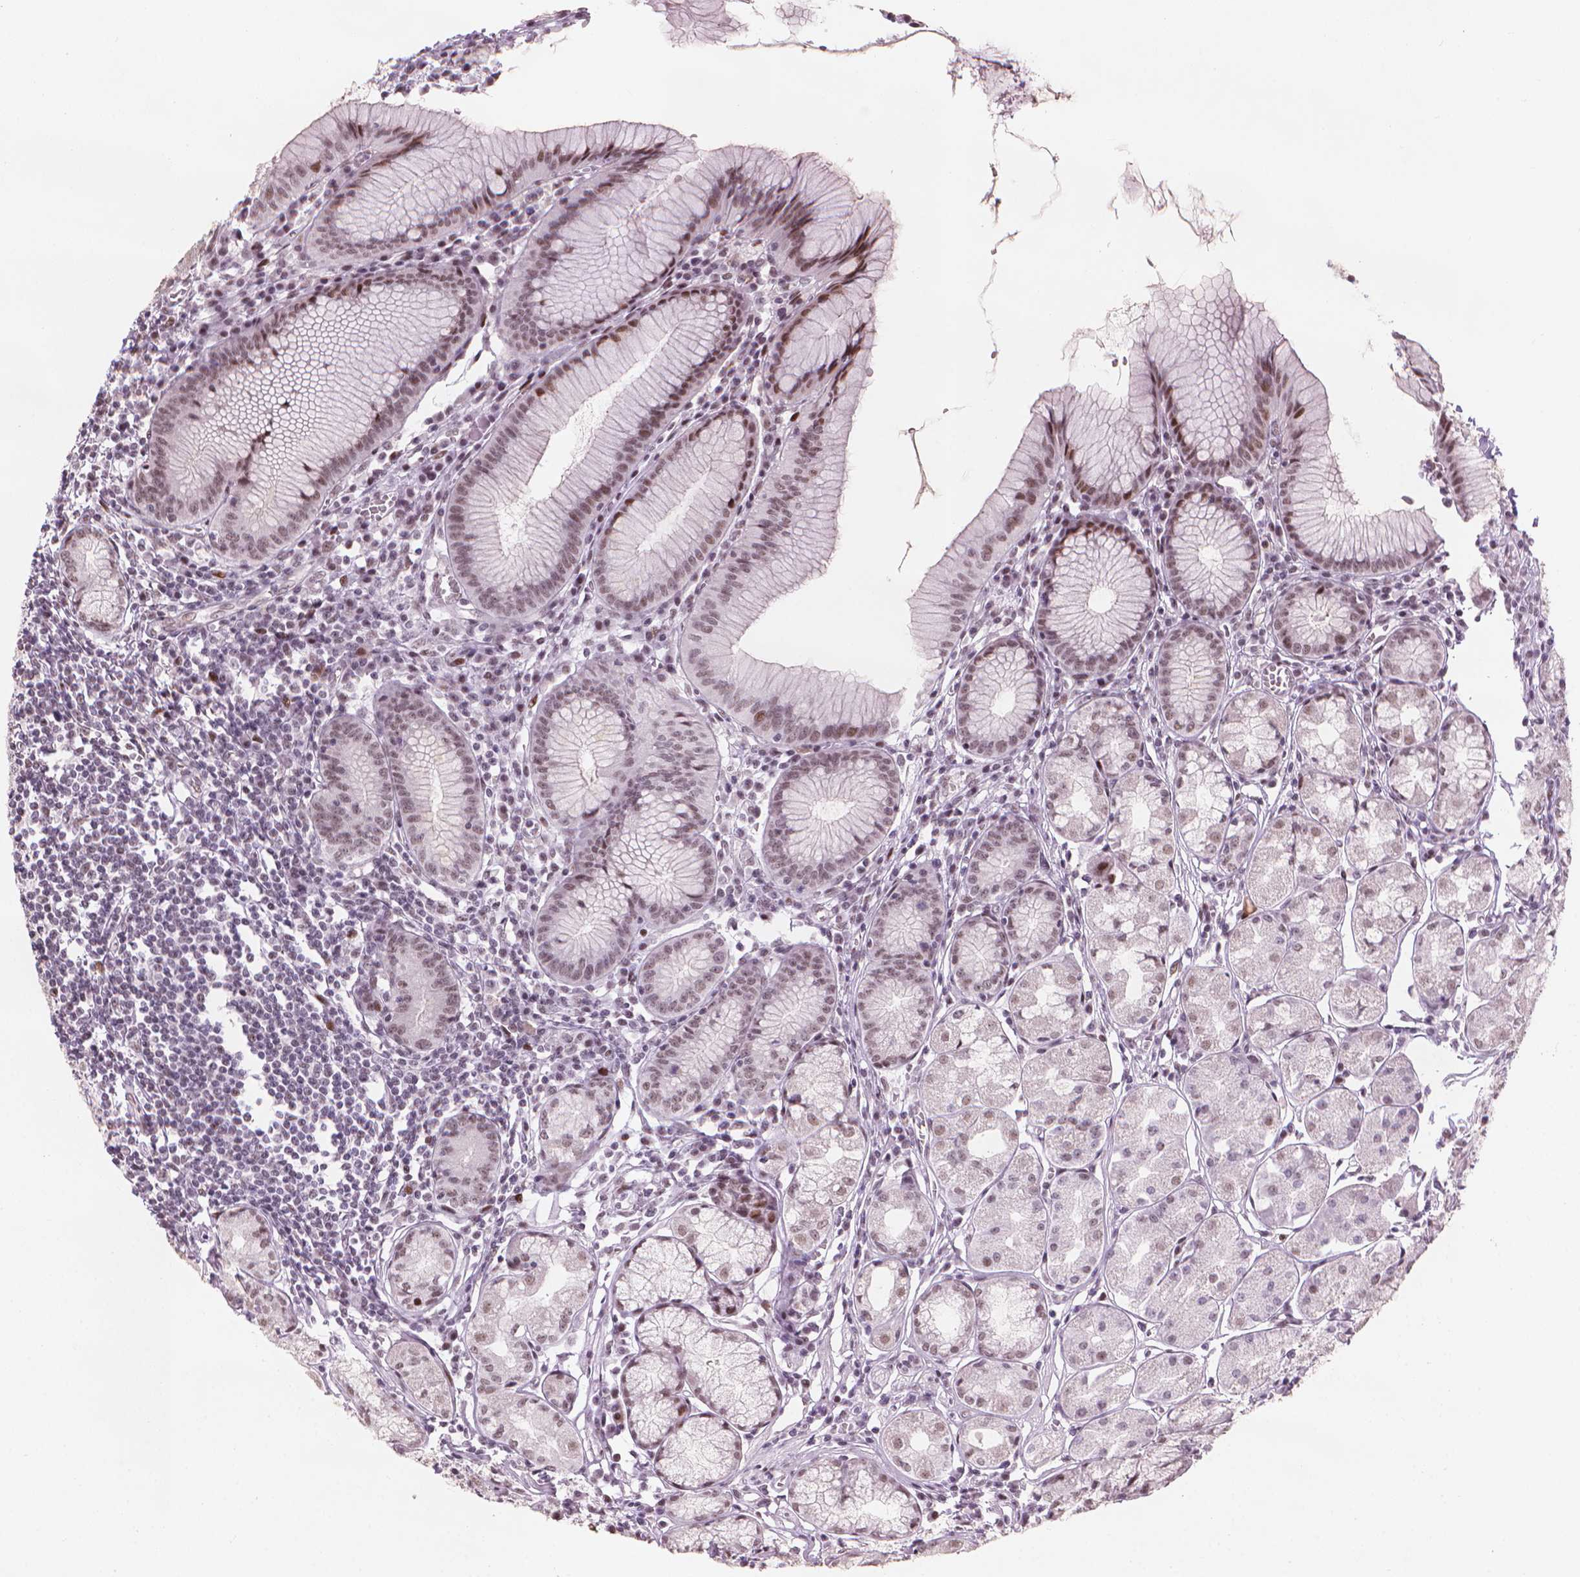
{"staining": {"intensity": "moderate", "quantity": "25%-75%", "location": "nuclear"}, "tissue": "stomach", "cell_type": "Glandular cells", "image_type": "normal", "snomed": [{"axis": "morphology", "description": "Normal tissue, NOS"}, {"axis": "topography", "description": "Stomach"}], "caption": "About 25%-75% of glandular cells in normal stomach display moderate nuclear protein staining as visualized by brown immunohistochemical staining.", "gene": "HES7", "patient": {"sex": "male", "age": 55}}